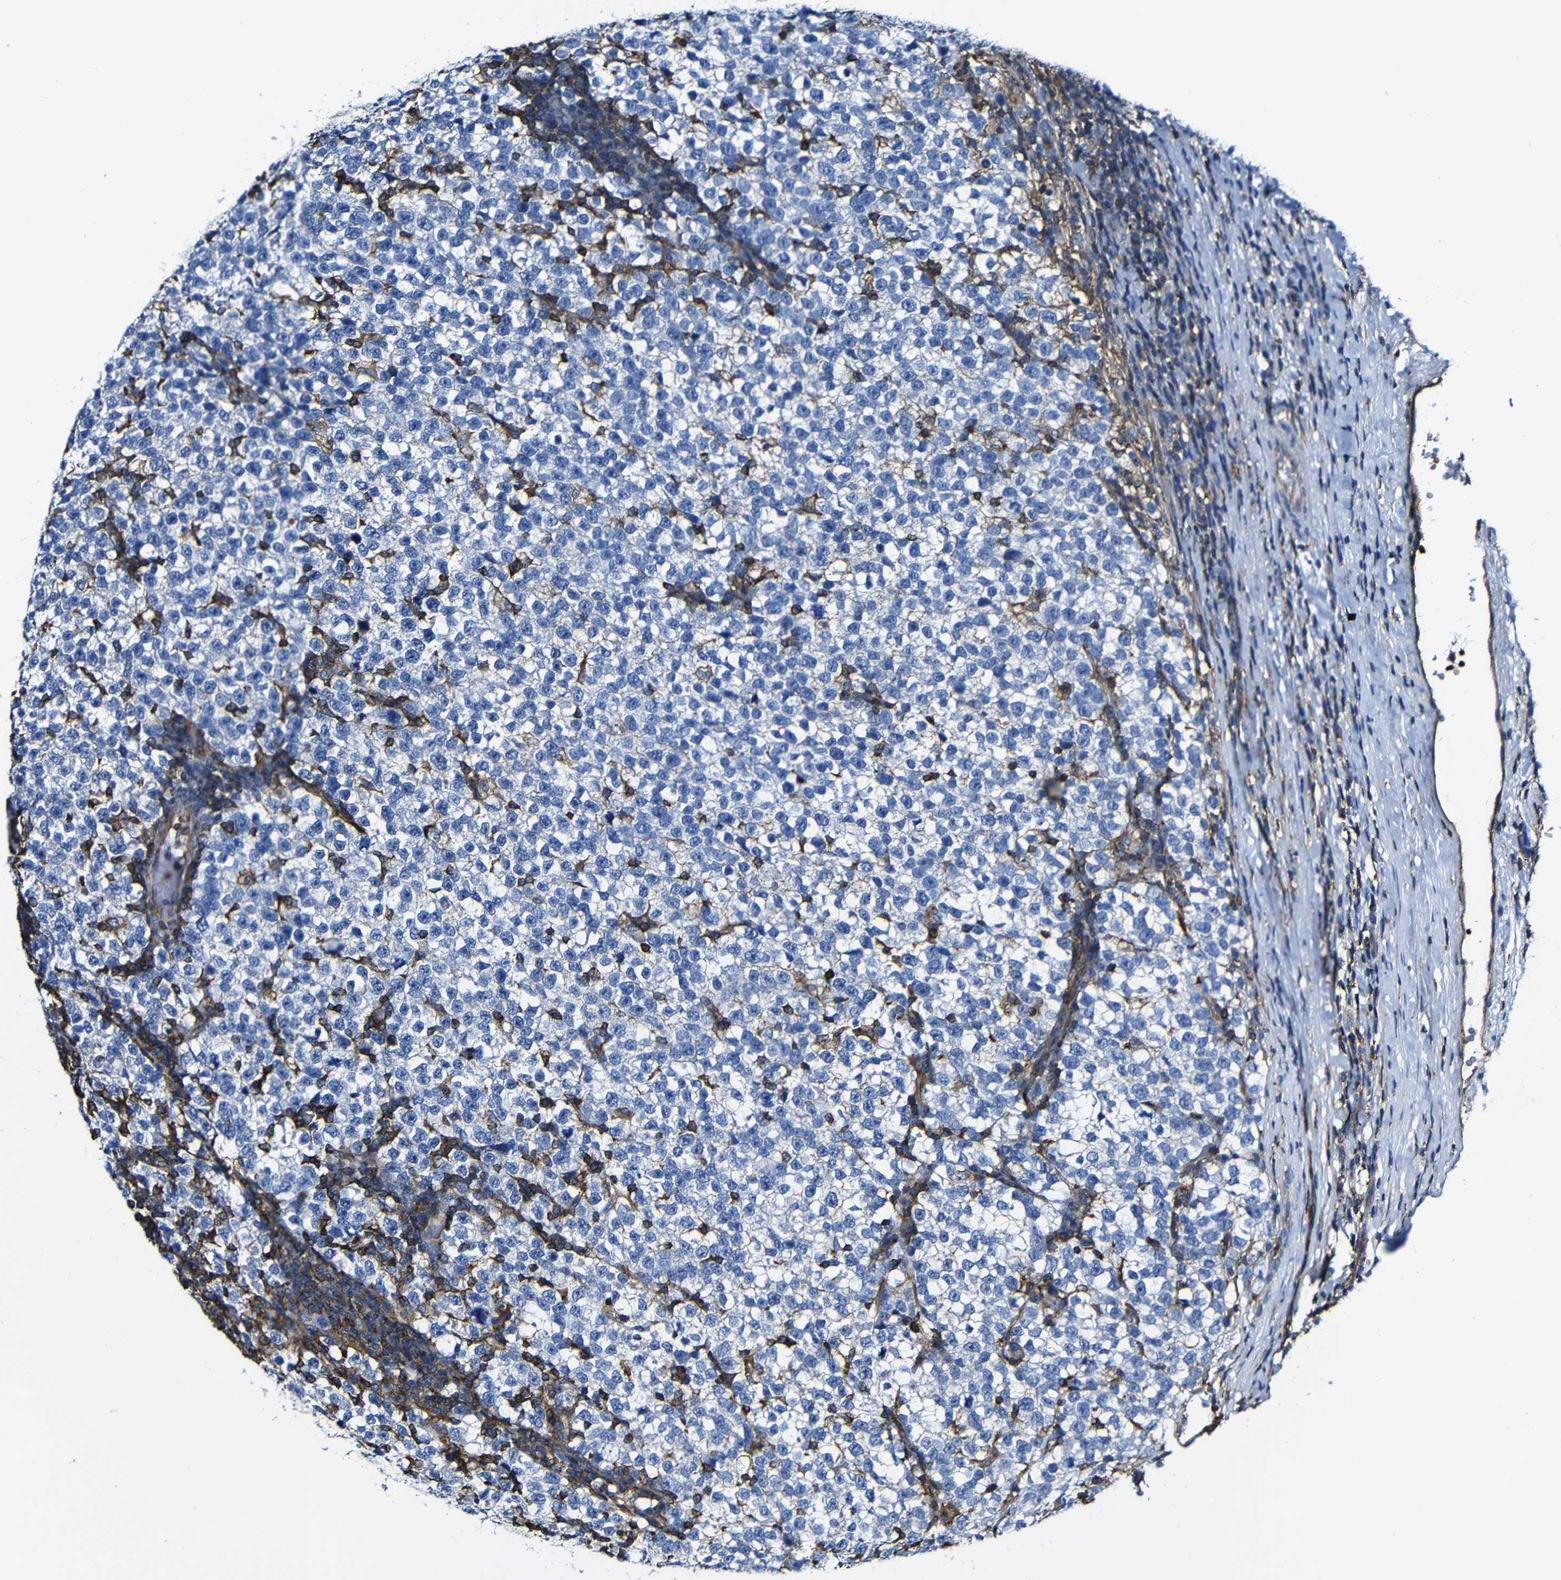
{"staining": {"intensity": "negative", "quantity": "none", "location": "none"}, "tissue": "testis cancer", "cell_type": "Tumor cells", "image_type": "cancer", "snomed": [{"axis": "morphology", "description": "Normal tissue, NOS"}, {"axis": "morphology", "description": "Seminoma, NOS"}, {"axis": "topography", "description": "Testis"}], "caption": "Testis cancer stained for a protein using IHC shows no positivity tumor cells.", "gene": "MSN", "patient": {"sex": "male", "age": 43}}